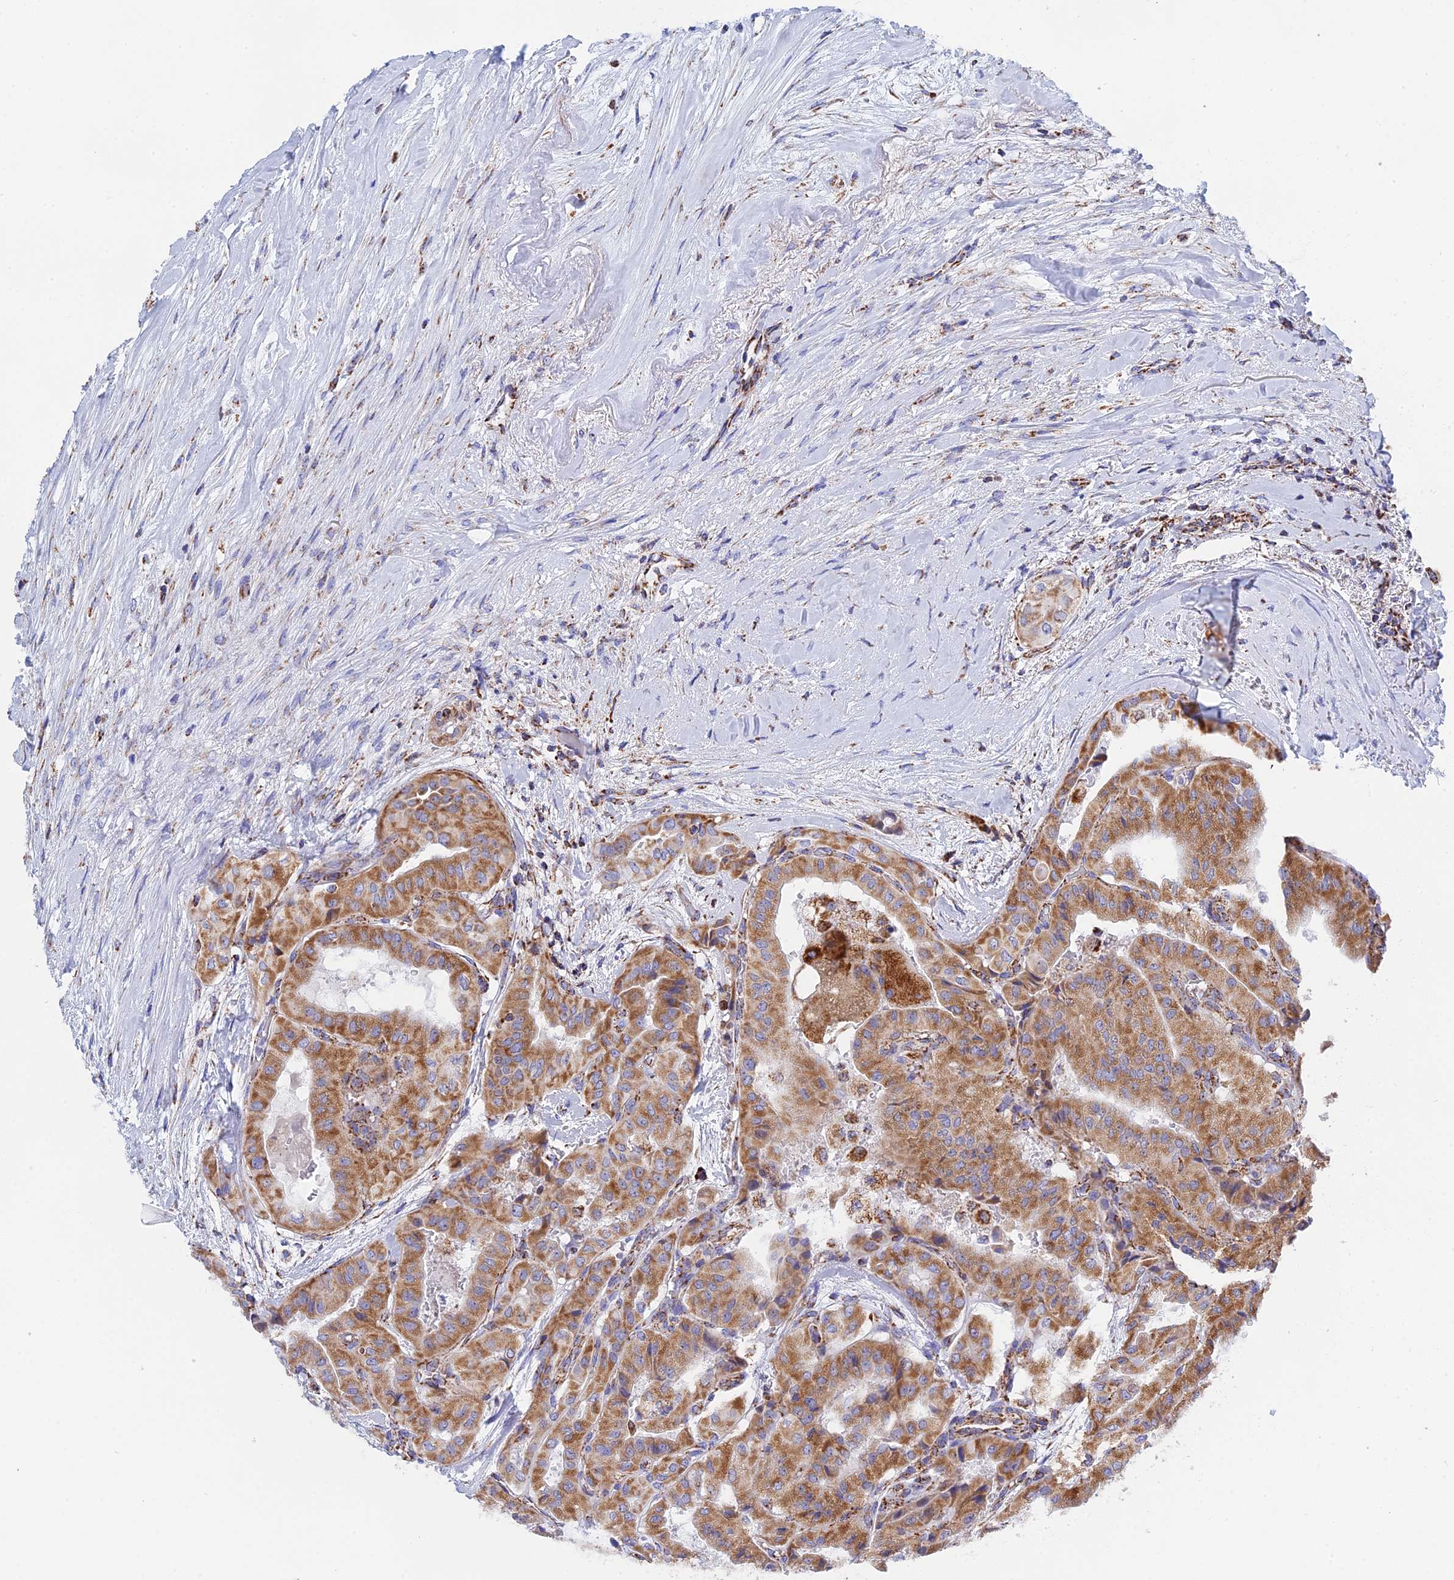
{"staining": {"intensity": "moderate", "quantity": ">75%", "location": "cytoplasmic/membranous"}, "tissue": "thyroid cancer", "cell_type": "Tumor cells", "image_type": "cancer", "snomed": [{"axis": "morphology", "description": "Papillary adenocarcinoma, NOS"}, {"axis": "topography", "description": "Thyroid gland"}], "caption": "Thyroid papillary adenocarcinoma was stained to show a protein in brown. There is medium levels of moderate cytoplasmic/membranous staining in about >75% of tumor cells.", "gene": "NDUFA5", "patient": {"sex": "female", "age": 59}}